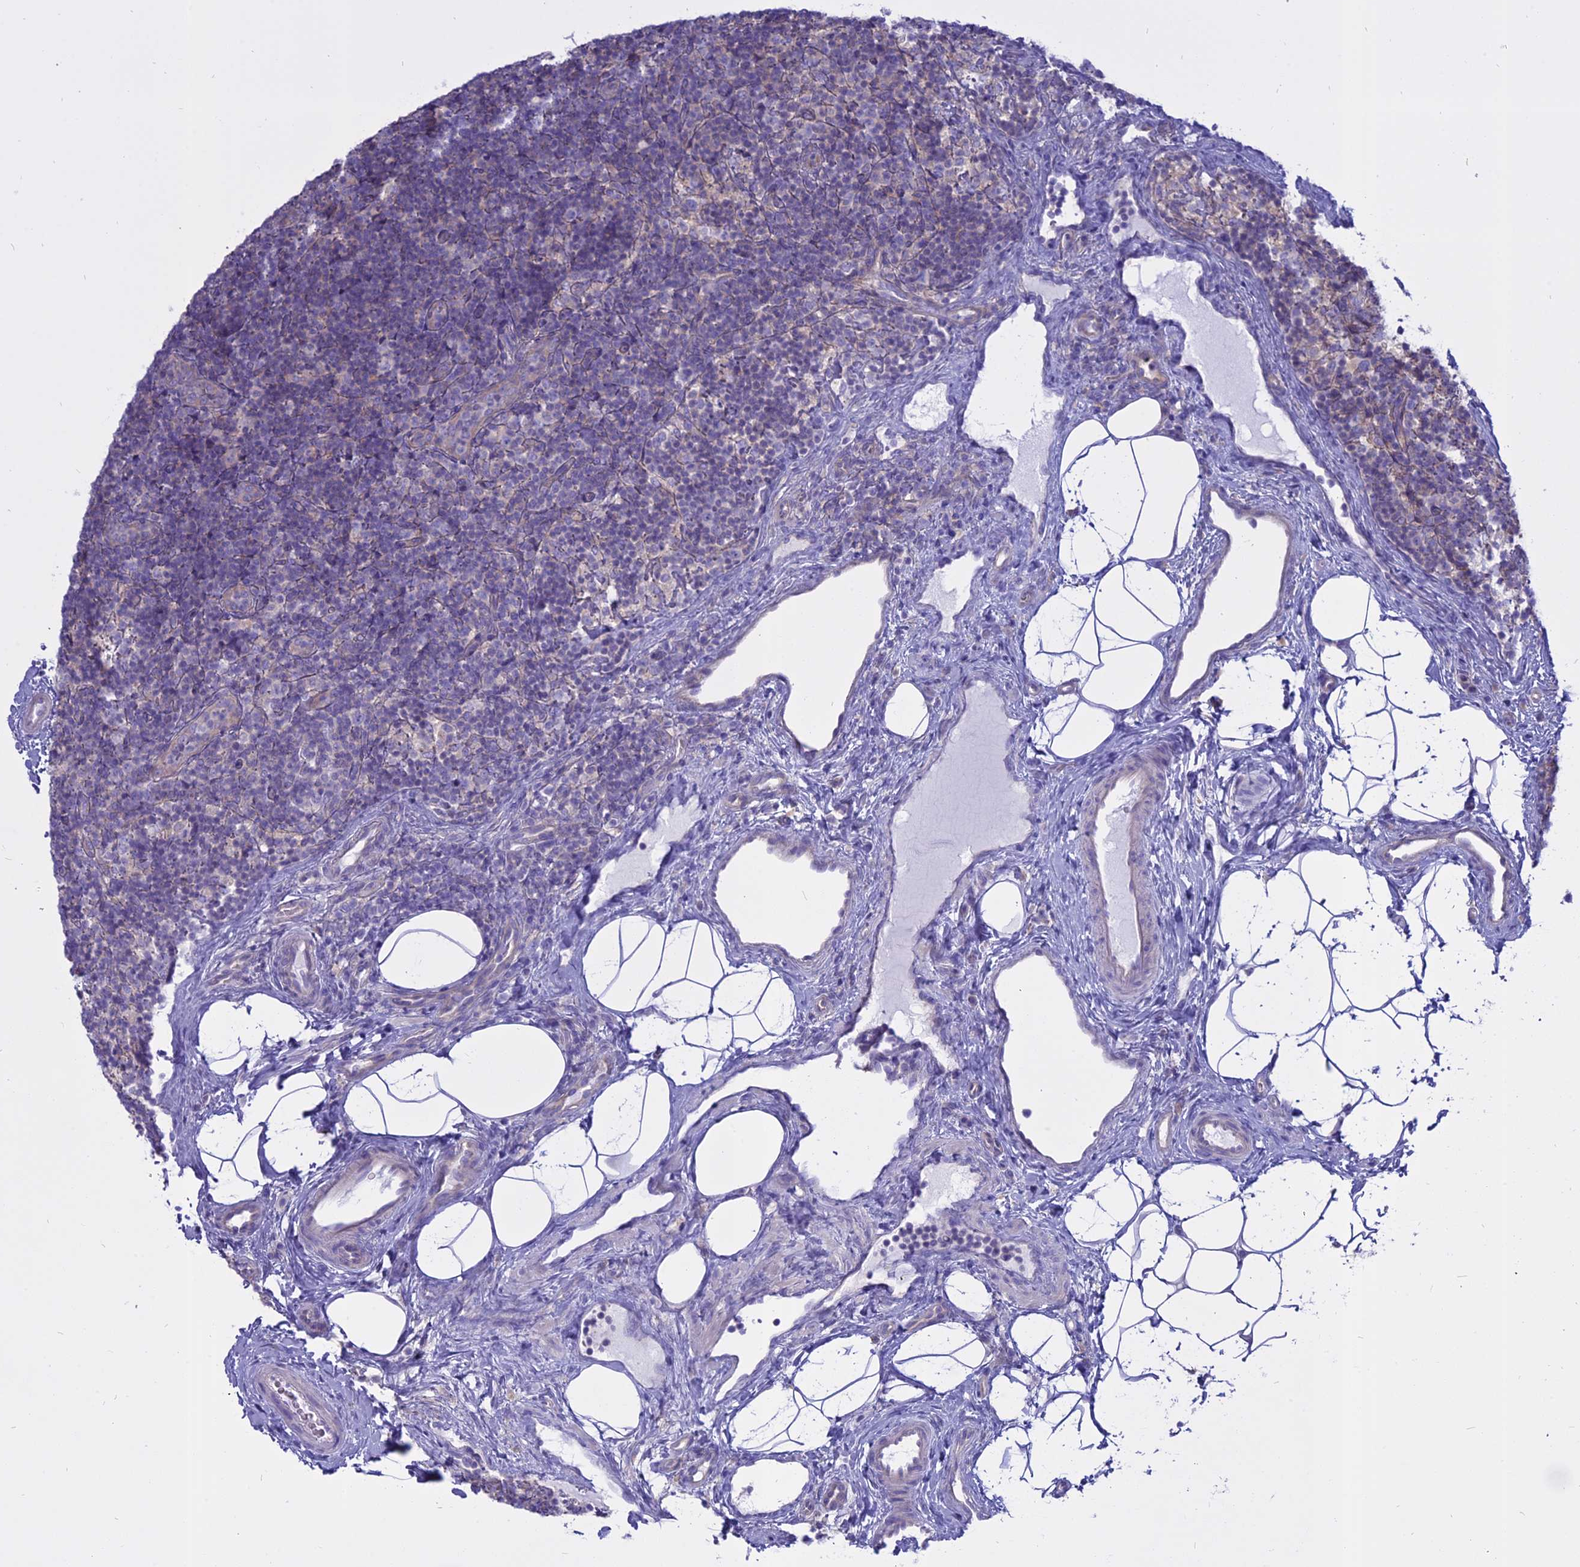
{"staining": {"intensity": "negative", "quantity": "none", "location": "none"}, "tissue": "lymph node", "cell_type": "Germinal center cells", "image_type": "normal", "snomed": [{"axis": "morphology", "description": "Normal tissue, NOS"}, {"axis": "topography", "description": "Lymph node"}], "caption": "This micrograph is of unremarkable lymph node stained with IHC to label a protein in brown with the nuclei are counter-stained blue. There is no expression in germinal center cells.", "gene": "AHCYL1", "patient": {"sex": "female", "age": 22}}